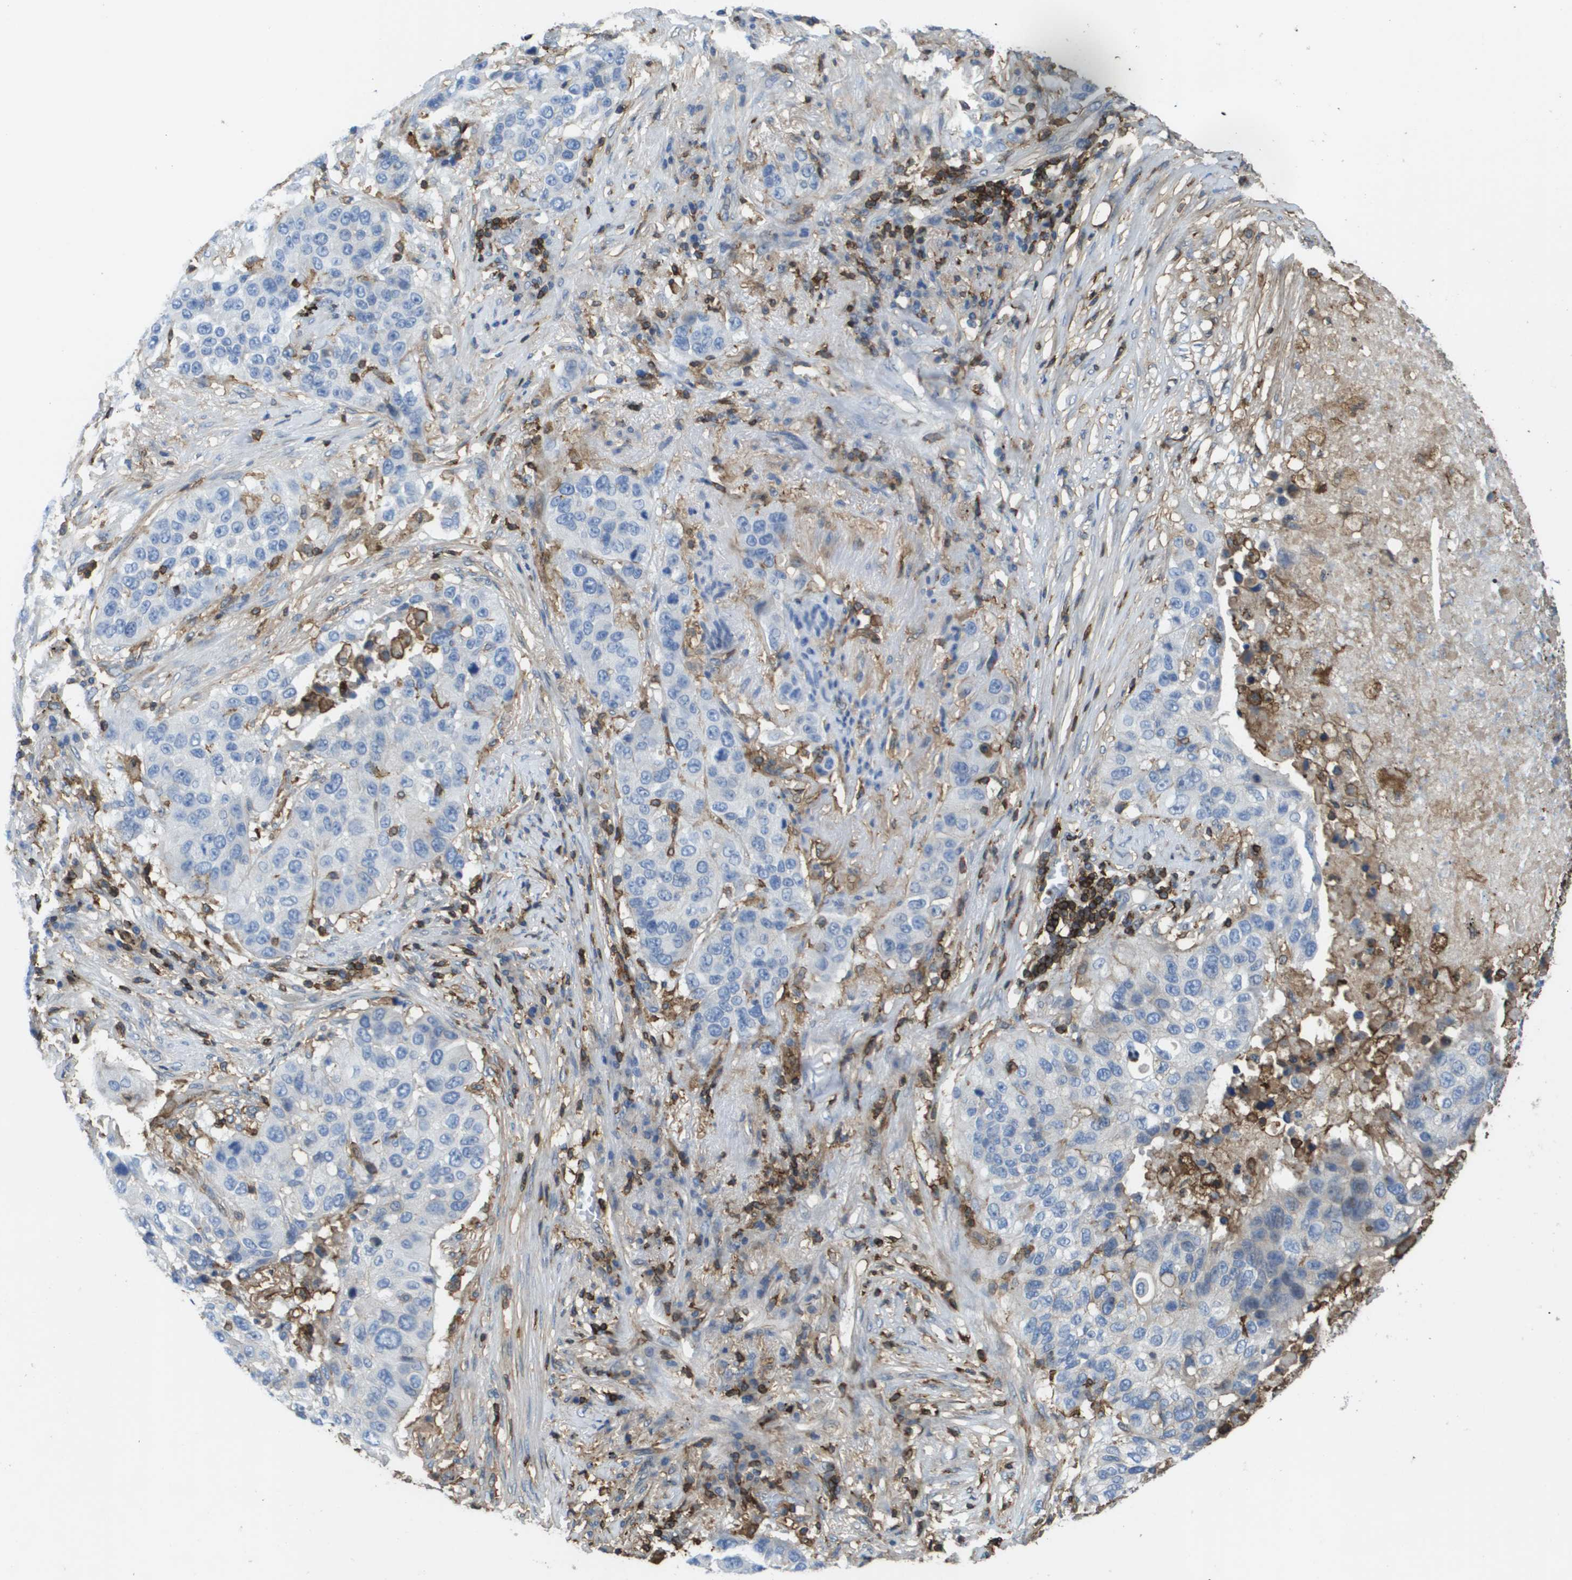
{"staining": {"intensity": "negative", "quantity": "none", "location": "none"}, "tissue": "lung cancer", "cell_type": "Tumor cells", "image_type": "cancer", "snomed": [{"axis": "morphology", "description": "Squamous cell carcinoma, NOS"}, {"axis": "topography", "description": "Lung"}], "caption": "The photomicrograph exhibits no staining of tumor cells in lung cancer. (Stains: DAB immunohistochemistry (IHC) with hematoxylin counter stain, Microscopy: brightfield microscopy at high magnification).", "gene": "PASK", "patient": {"sex": "male", "age": 57}}